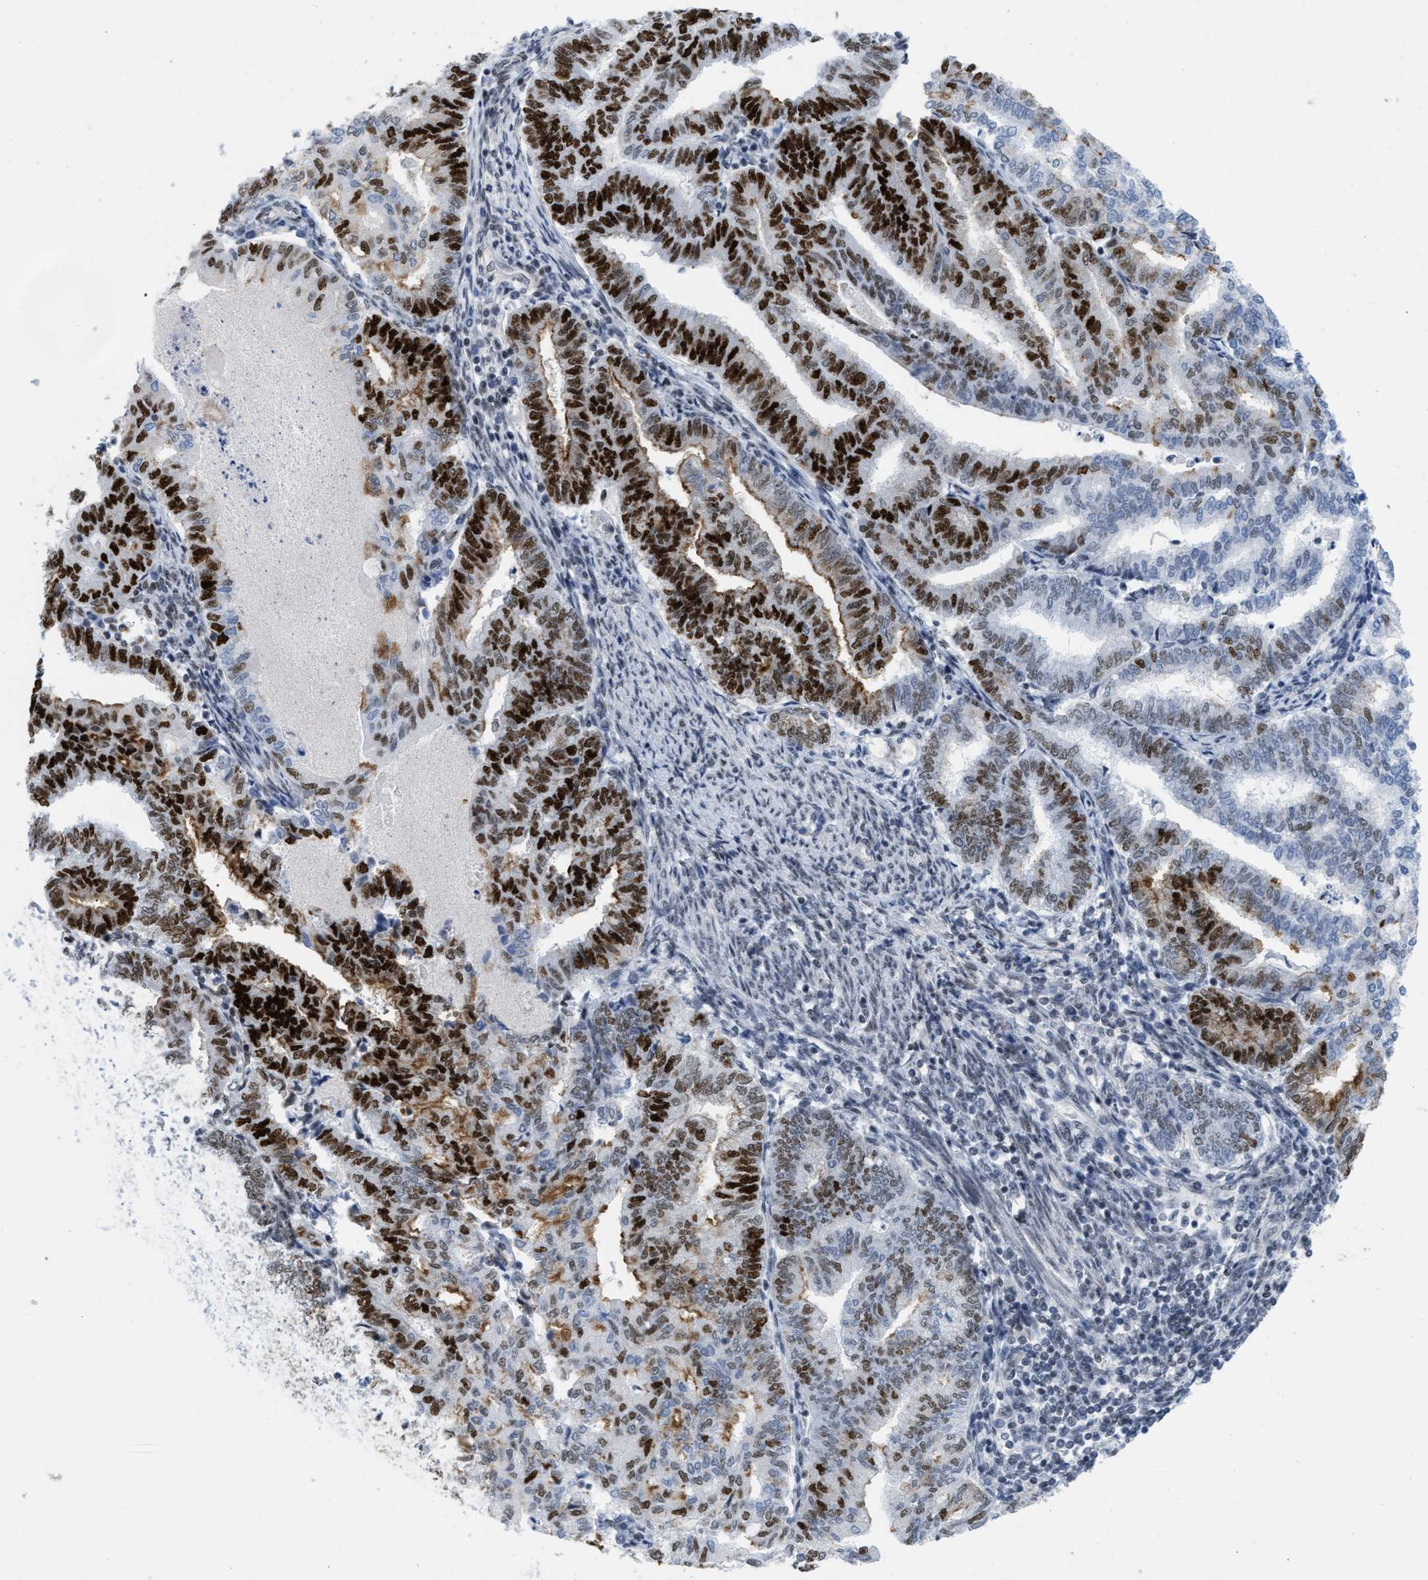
{"staining": {"intensity": "strong", "quantity": "25%-75%", "location": "nuclear"}, "tissue": "endometrial cancer", "cell_type": "Tumor cells", "image_type": "cancer", "snomed": [{"axis": "morphology", "description": "Polyp, NOS"}, {"axis": "morphology", "description": "Adenocarcinoma, NOS"}, {"axis": "morphology", "description": "Adenoma, NOS"}, {"axis": "topography", "description": "Endometrium"}], "caption": "Adenocarcinoma (endometrial) stained with a protein marker reveals strong staining in tumor cells.", "gene": "MIER1", "patient": {"sex": "female", "age": 79}}